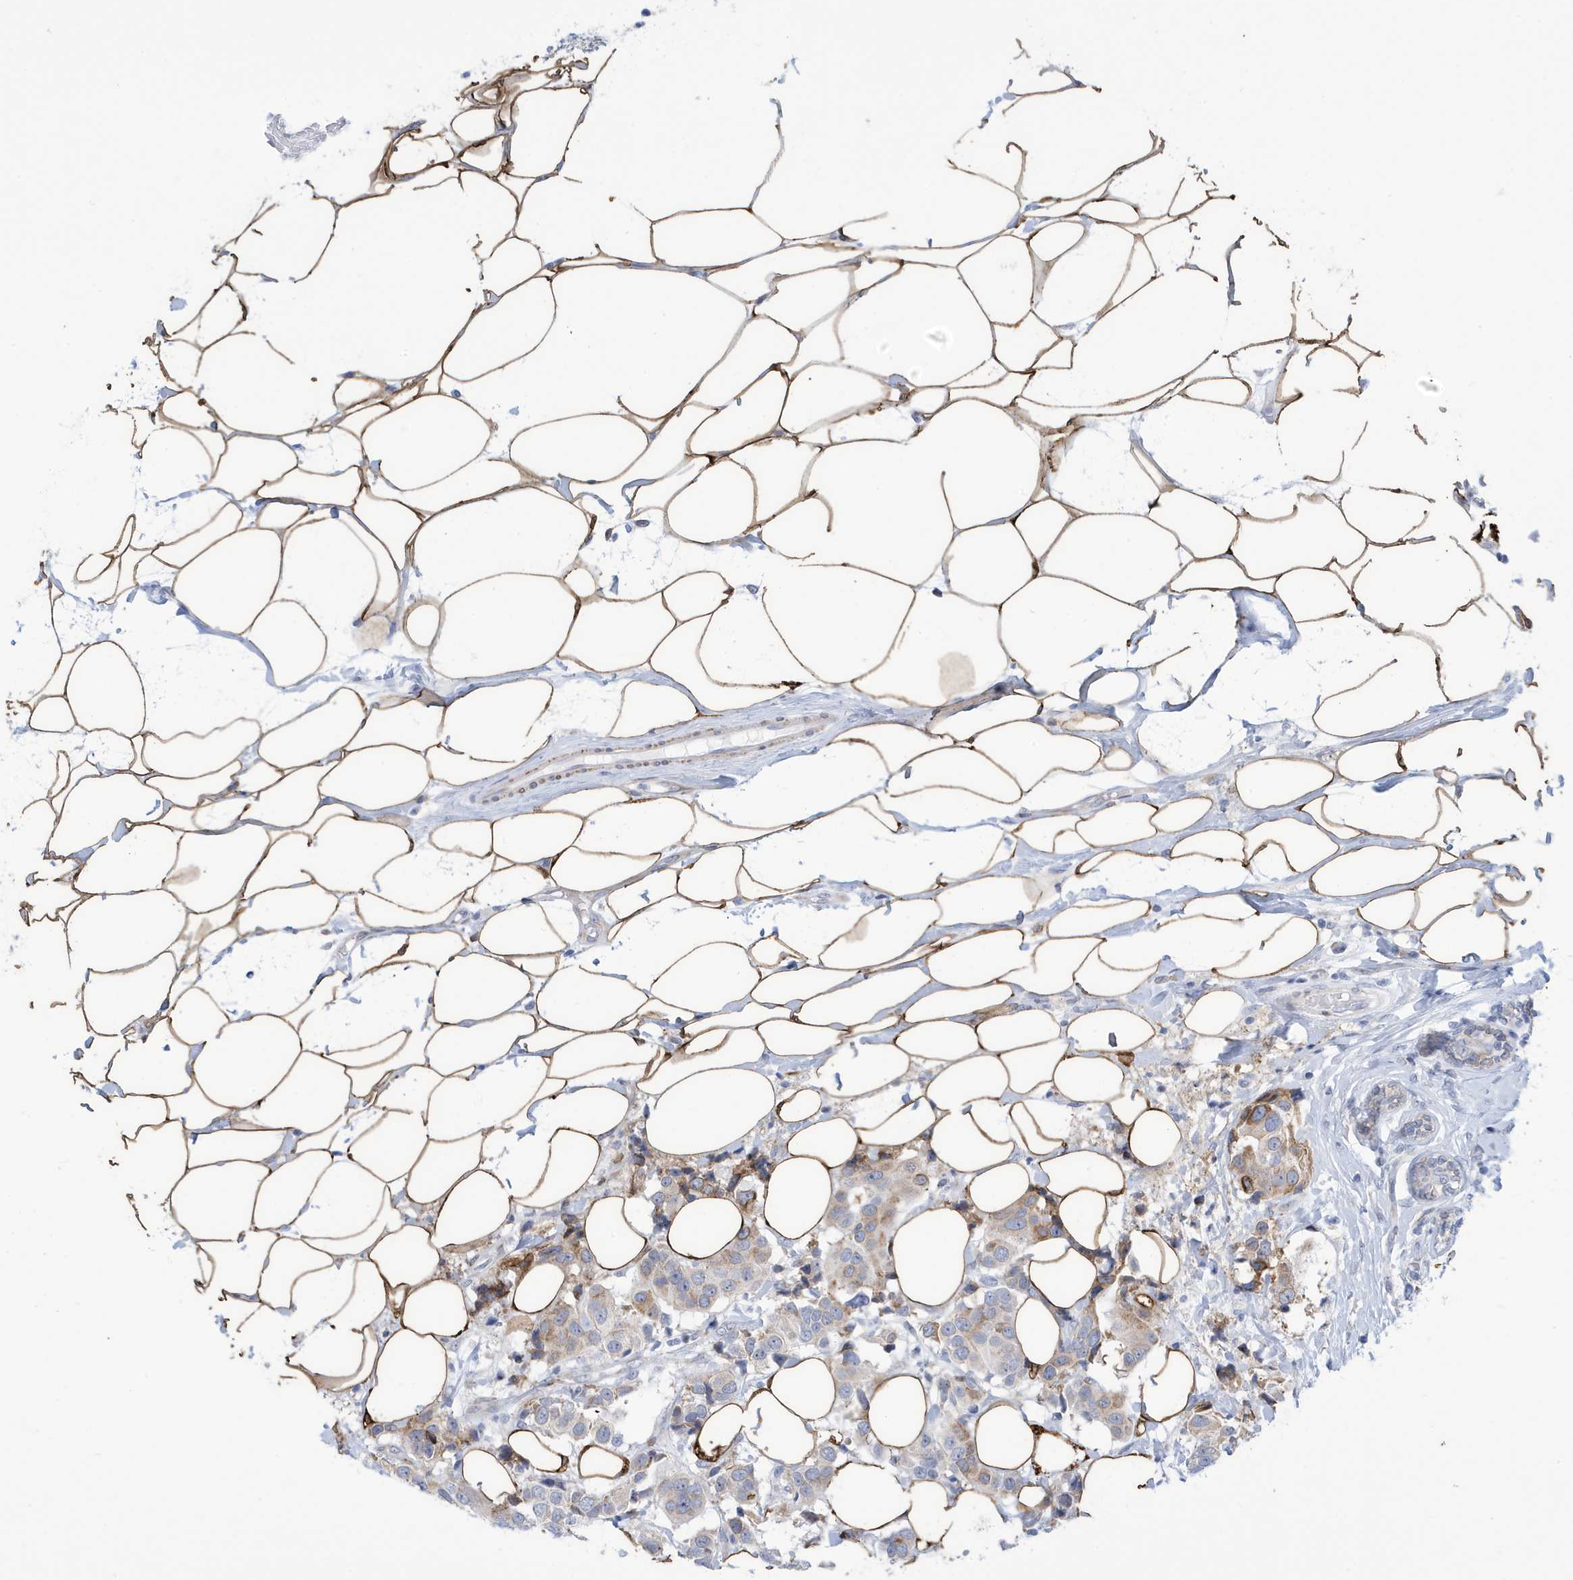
{"staining": {"intensity": "moderate", "quantity": "<25%", "location": "cytoplasmic/membranous"}, "tissue": "breast cancer", "cell_type": "Tumor cells", "image_type": "cancer", "snomed": [{"axis": "morphology", "description": "Normal tissue, NOS"}, {"axis": "morphology", "description": "Duct carcinoma"}, {"axis": "topography", "description": "Breast"}], "caption": "Breast cancer (infiltrating ductal carcinoma) was stained to show a protein in brown. There is low levels of moderate cytoplasmic/membranous expression in approximately <25% of tumor cells.", "gene": "SEMA3F", "patient": {"sex": "female", "age": 39}}